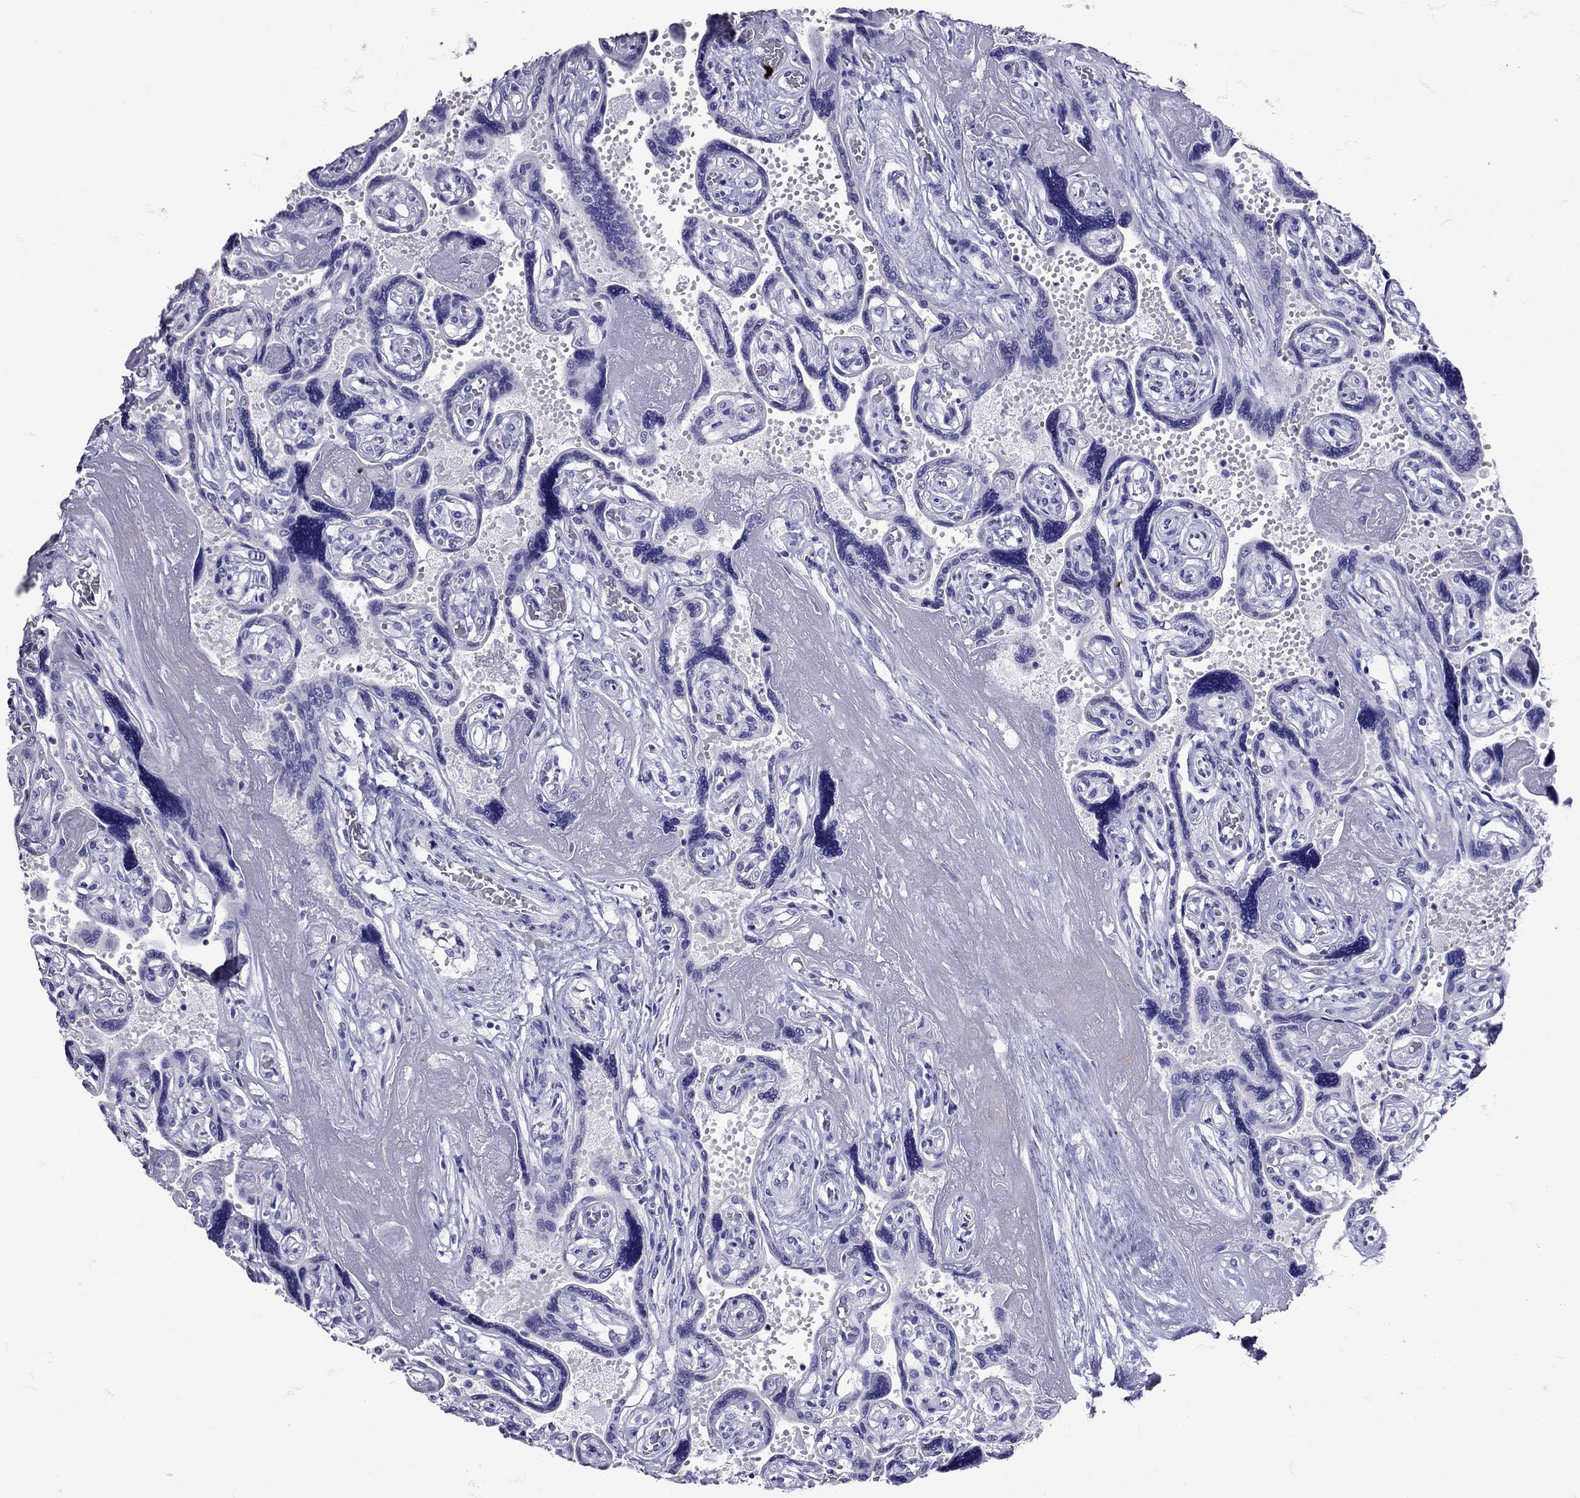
{"staining": {"intensity": "negative", "quantity": "none", "location": "none"}, "tissue": "placenta", "cell_type": "Decidual cells", "image_type": "normal", "snomed": [{"axis": "morphology", "description": "Normal tissue, NOS"}, {"axis": "topography", "description": "Placenta"}], "caption": "The micrograph displays no staining of decidual cells in unremarkable placenta.", "gene": "AVP", "patient": {"sex": "female", "age": 32}}